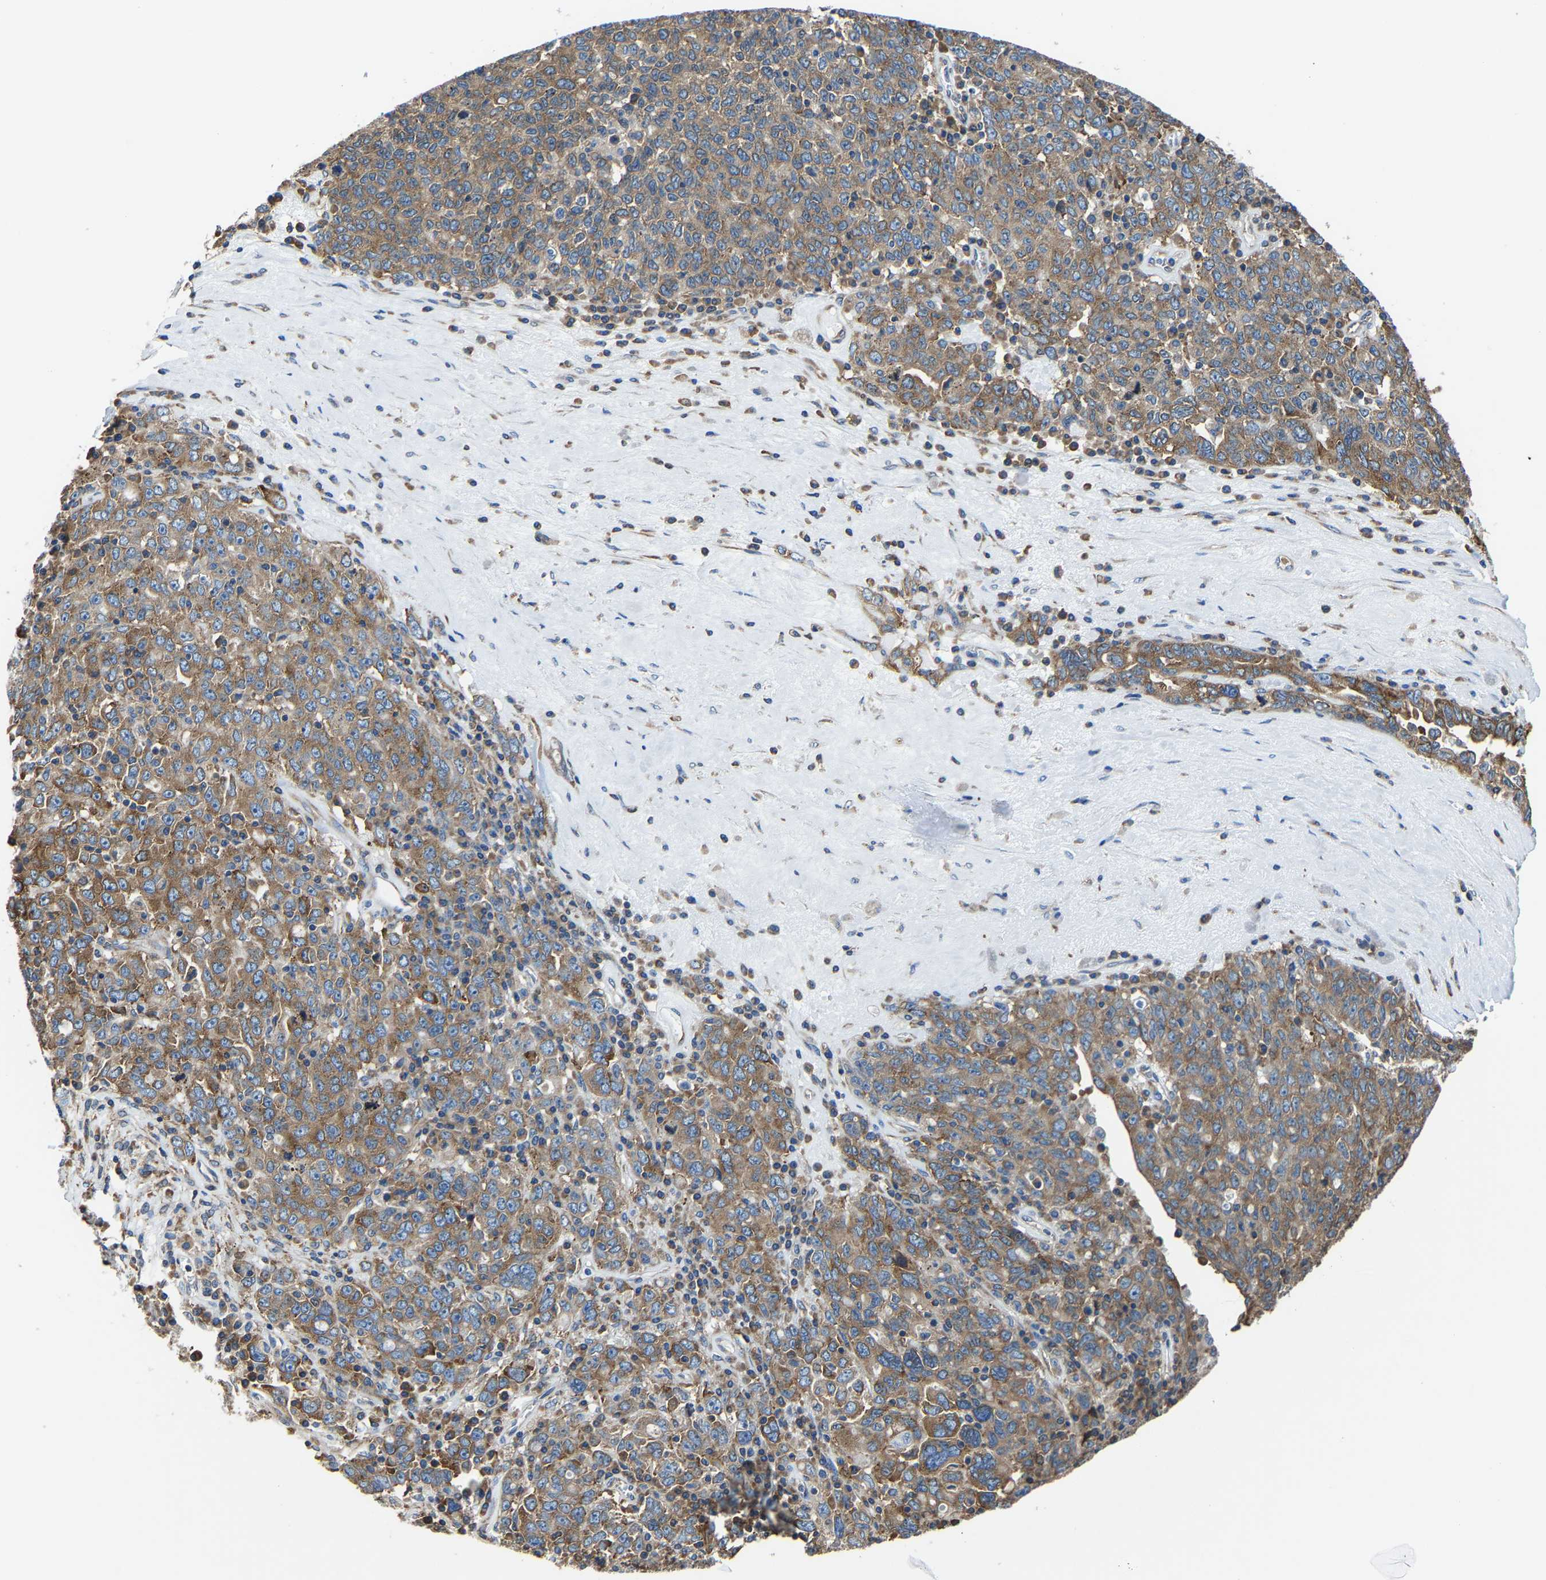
{"staining": {"intensity": "strong", "quantity": "25%-75%", "location": "cytoplasmic/membranous"}, "tissue": "ovarian cancer", "cell_type": "Tumor cells", "image_type": "cancer", "snomed": [{"axis": "morphology", "description": "Carcinoma, endometroid"}, {"axis": "topography", "description": "Ovary"}], "caption": "An image of ovarian cancer (endometroid carcinoma) stained for a protein shows strong cytoplasmic/membranous brown staining in tumor cells.", "gene": "G3BP2", "patient": {"sex": "female", "age": 62}}